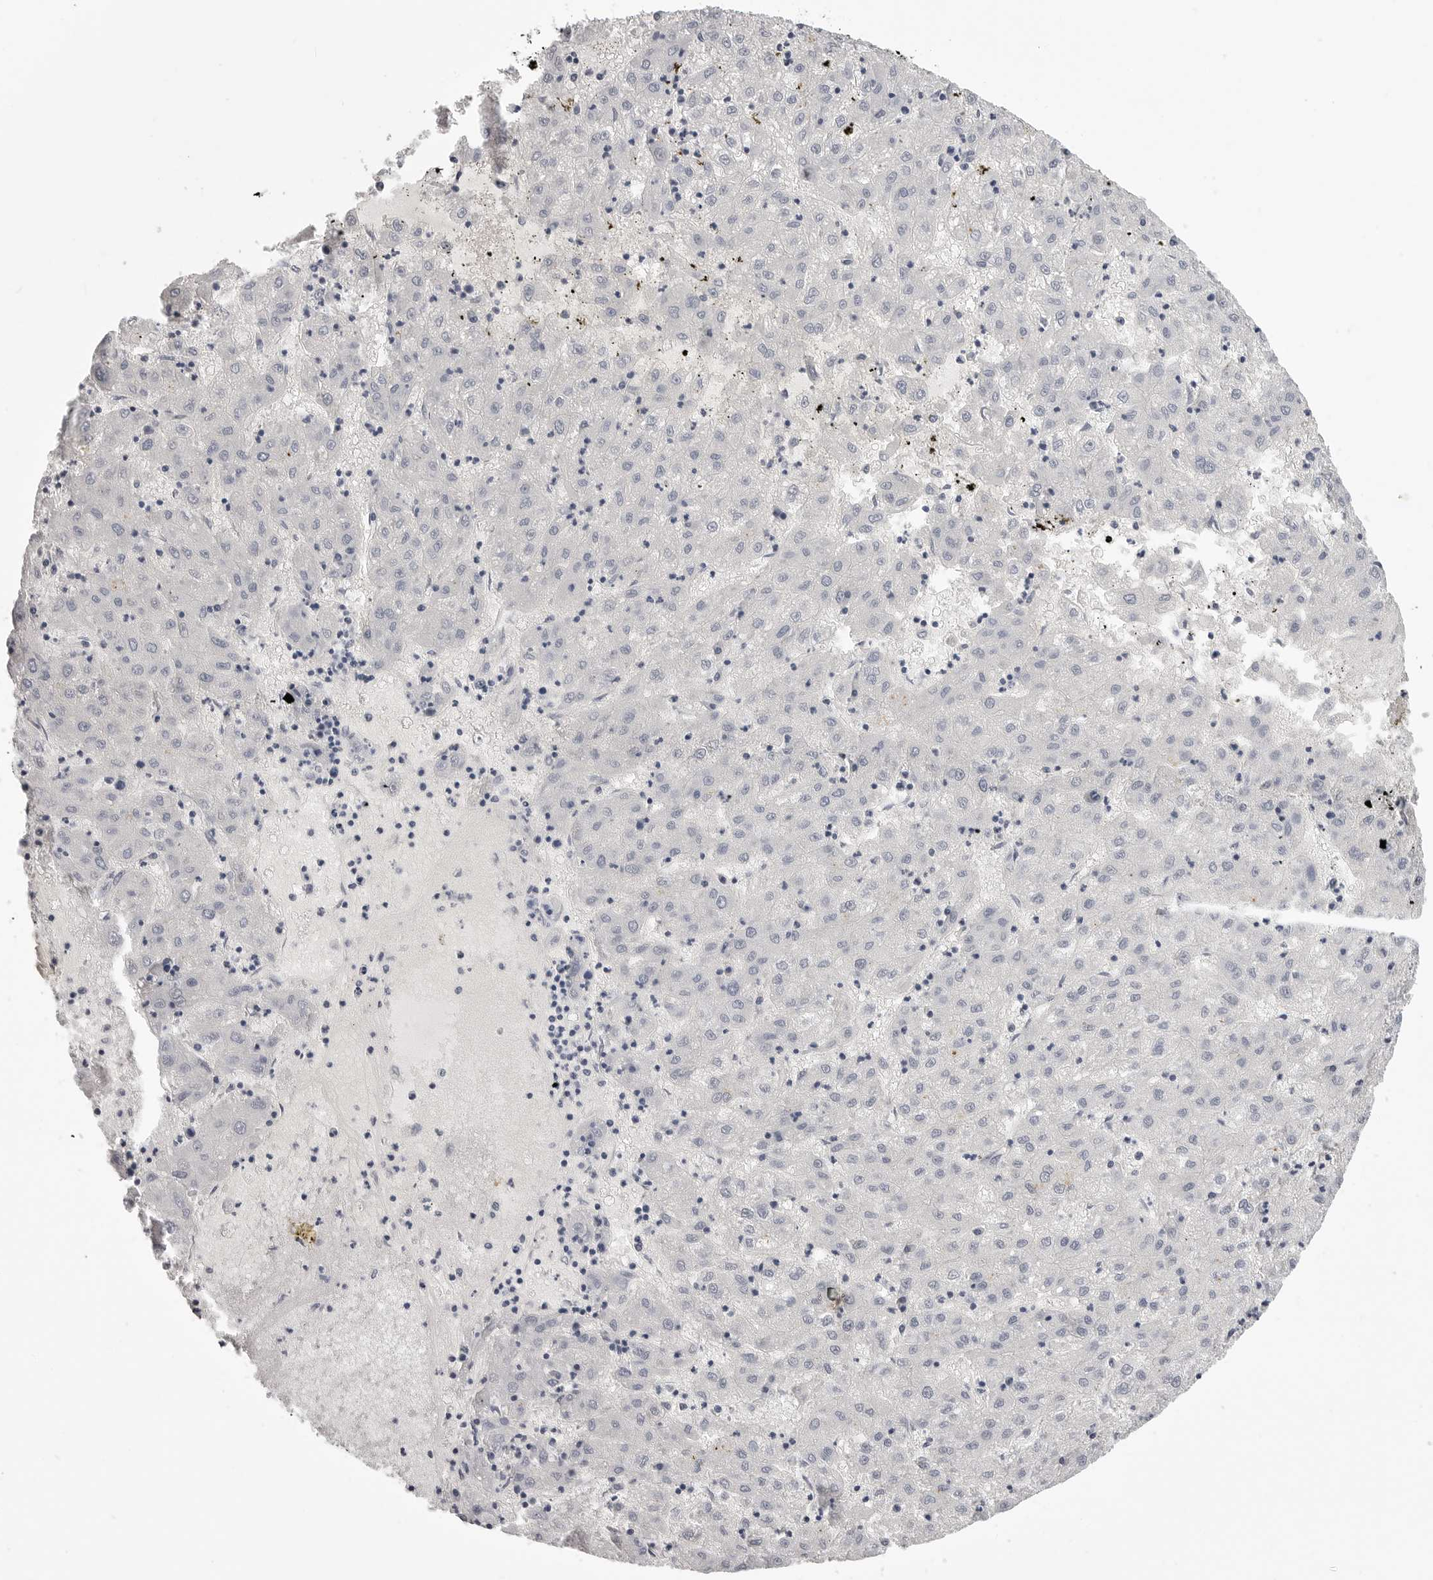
{"staining": {"intensity": "negative", "quantity": "none", "location": "none"}, "tissue": "liver cancer", "cell_type": "Tumor cells", "image_type": "cancer", "snomed": [{"axis": "morphology", "description": "Carcinoma, Hepatocellular, NOS"}, {"axis": "topography", "description": "Liver"}], "caption": "Tumor cells show no significant protein positivity in liver cancer (hepatocellular carcinoma).", "gene": "LGALS4", "patient": {"sex": "male", "age": 72}}